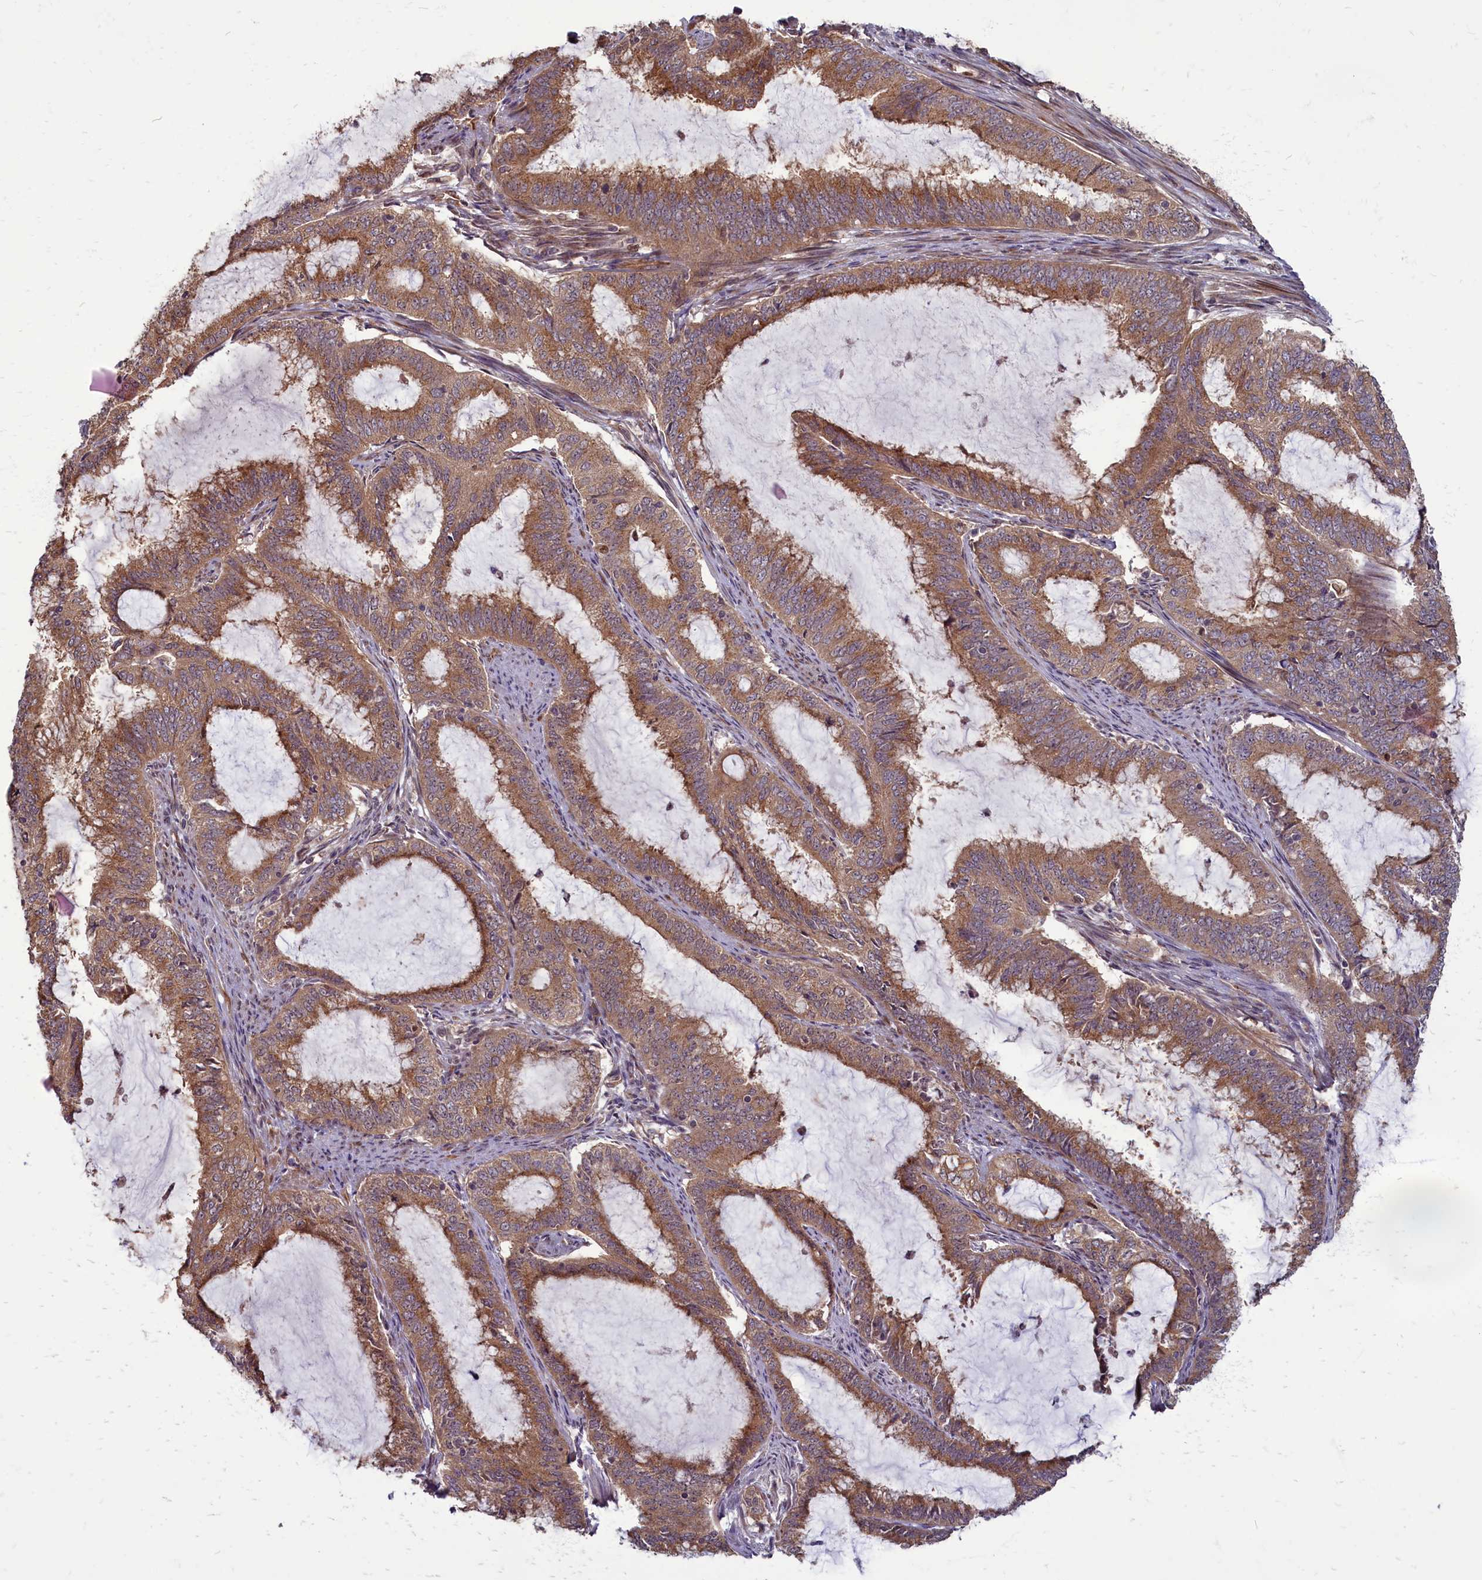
{"staining": {"intensity": "strong", "quantity": ">75%", "location": "cytoplasmic/membranous"}, "tissue": "endometrial cancer", "cell_type": "Tumor cells", "image_type": "cancer", "snomed": [{"axis": "morphology", "description": "Adenocarcinoma, NOS"}, {"axis": "topography", "description": "Endometrium"}], "caption": "Immunohistochemical staining of adenocarcinoma (endometrial) shows high levels of strong cytoplasmic/membranous expression in about >75% of tumor cells.", "gene": "MYCBP", "patient": {"sex": "female", "age": 51}}